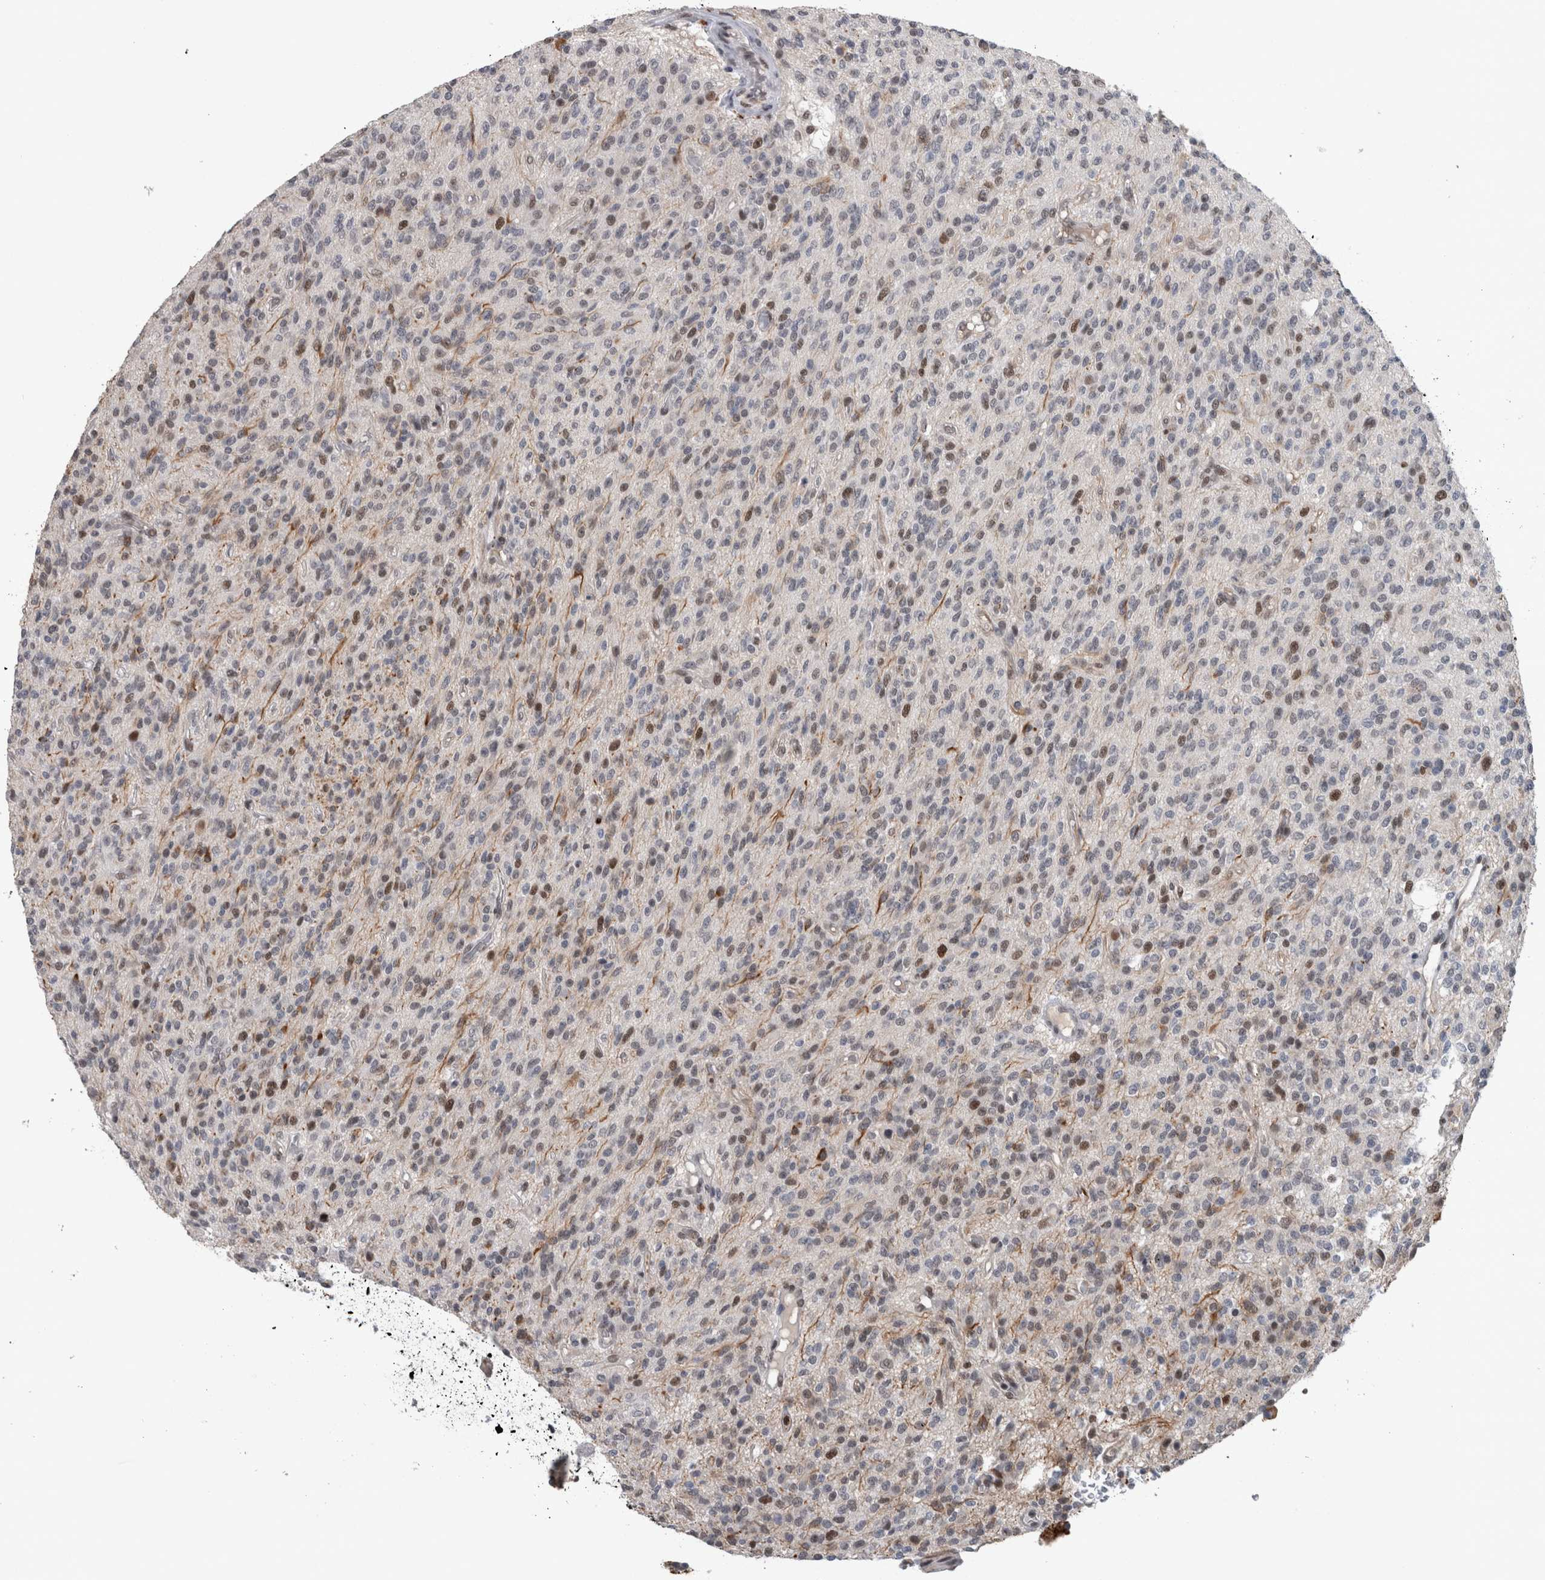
{"staining": {"intensity": "moderate", "quantity": "<25%", "location": "nuclear"}, "tissue": "glioma", "cell_type": "Tumor cells", "image_type": "cancer", "snomed": [{"axis": "morphology", "description": "Glioma, malignant, High grade"}, {"axis": "topography", "description": "Brain"}], "caption": "Immunohistochemistry micrograph of neoplastic tissue: human high-grade glioma (malignant) stained using IHC reveals low levels of moderate protein expression localized specifically in the nuclear of tumor cells, appearing as a nuclear brown color.", "gene": "POLD2", "patient": {"sex": "male", "age": 34}}